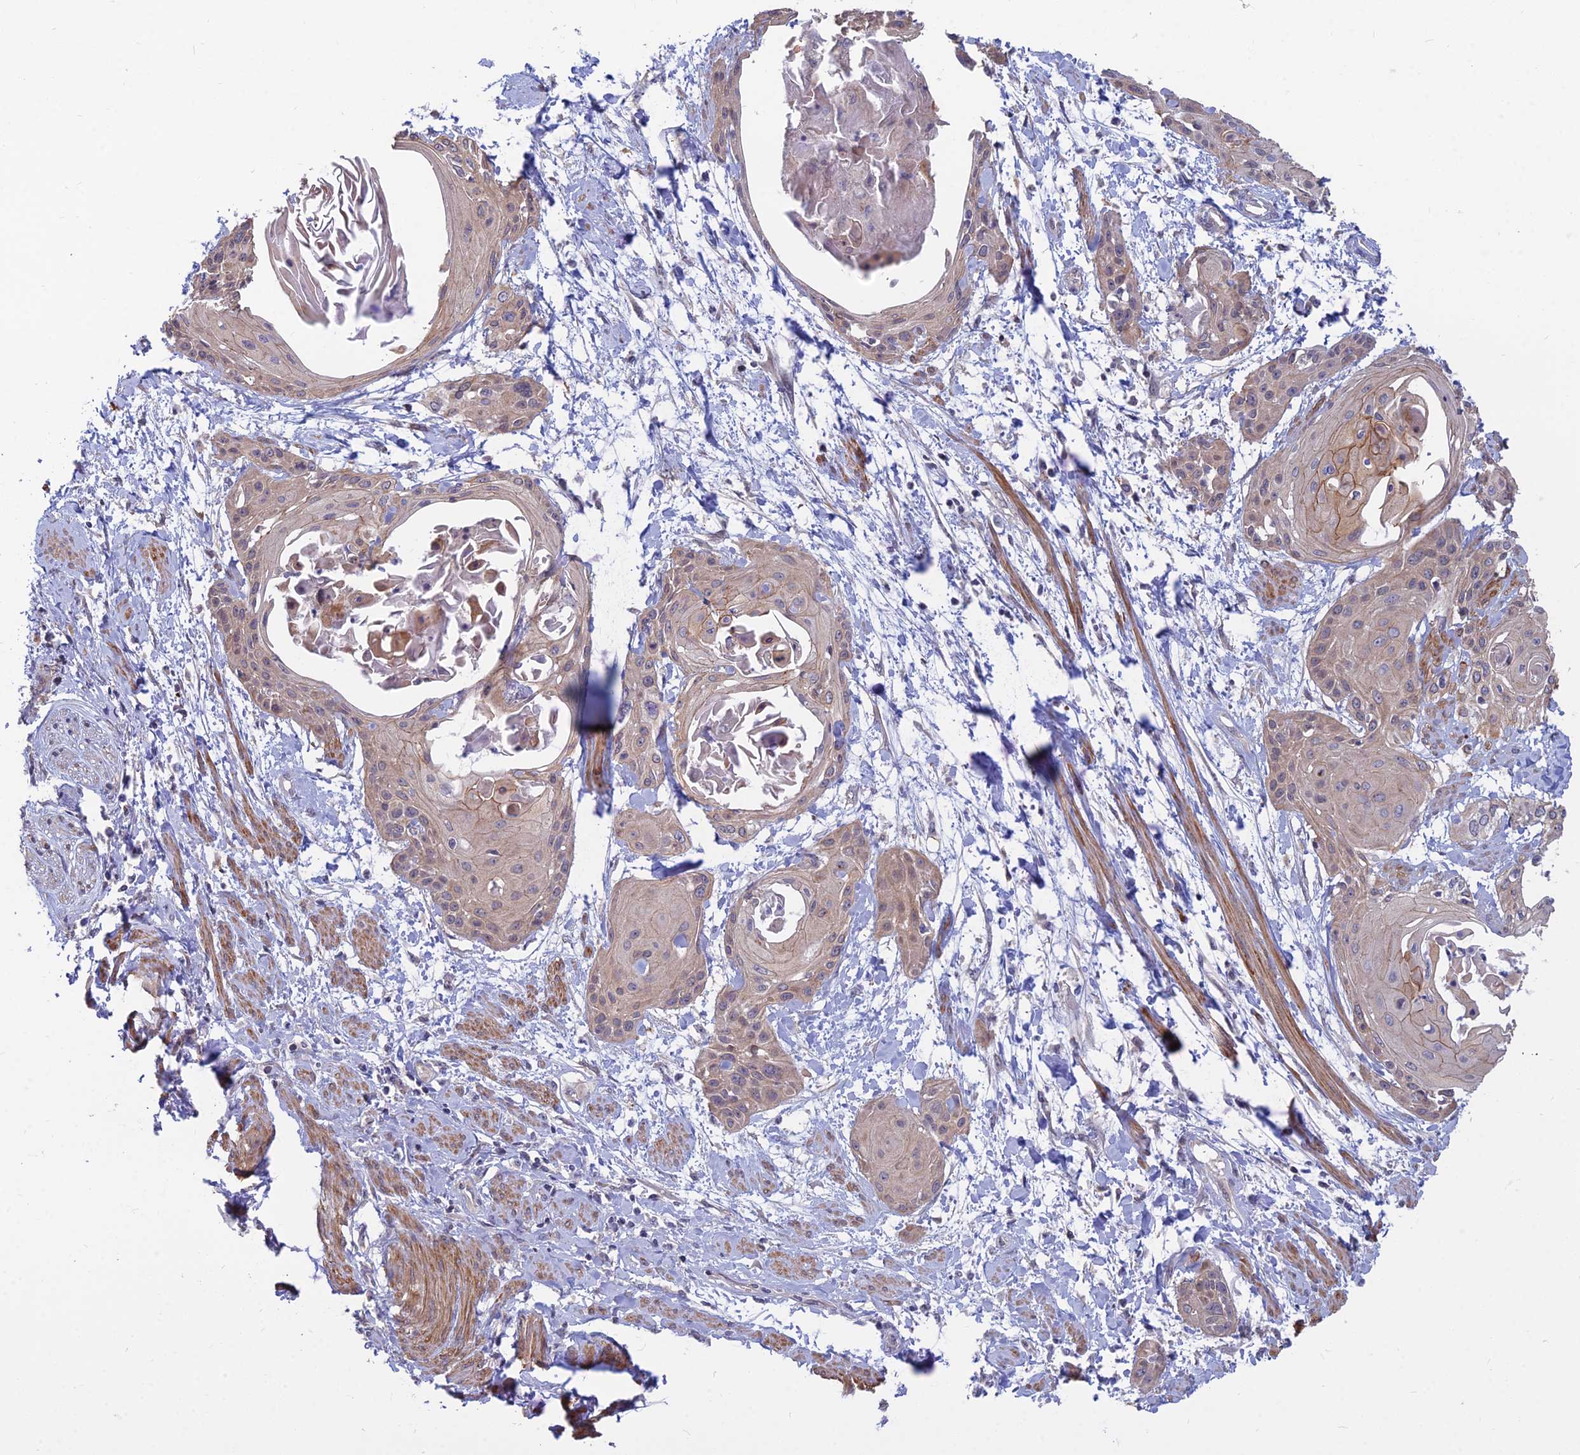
{"staining": {"intensity": "weak", "quantity": ">75%", "location": "cytoplasmic/membranous"}, "tissue": "cervical cancer", "cell_type": "Tumor cells", "image_type": "cancer", "snomed": [{"axis": "morphology", "description": "Squamous cell carcinoma, NOS"}, {"axis": "topography", "description": "Cervix"}], "caption": "Protein expression analysis of human squamous cell carcinoma (cervical) reveals weak cytoplasmic/membranous expression in about >75% of tumor cells.", "gene": "OPA3", "patient": {"sex": "female", "age": 57}}